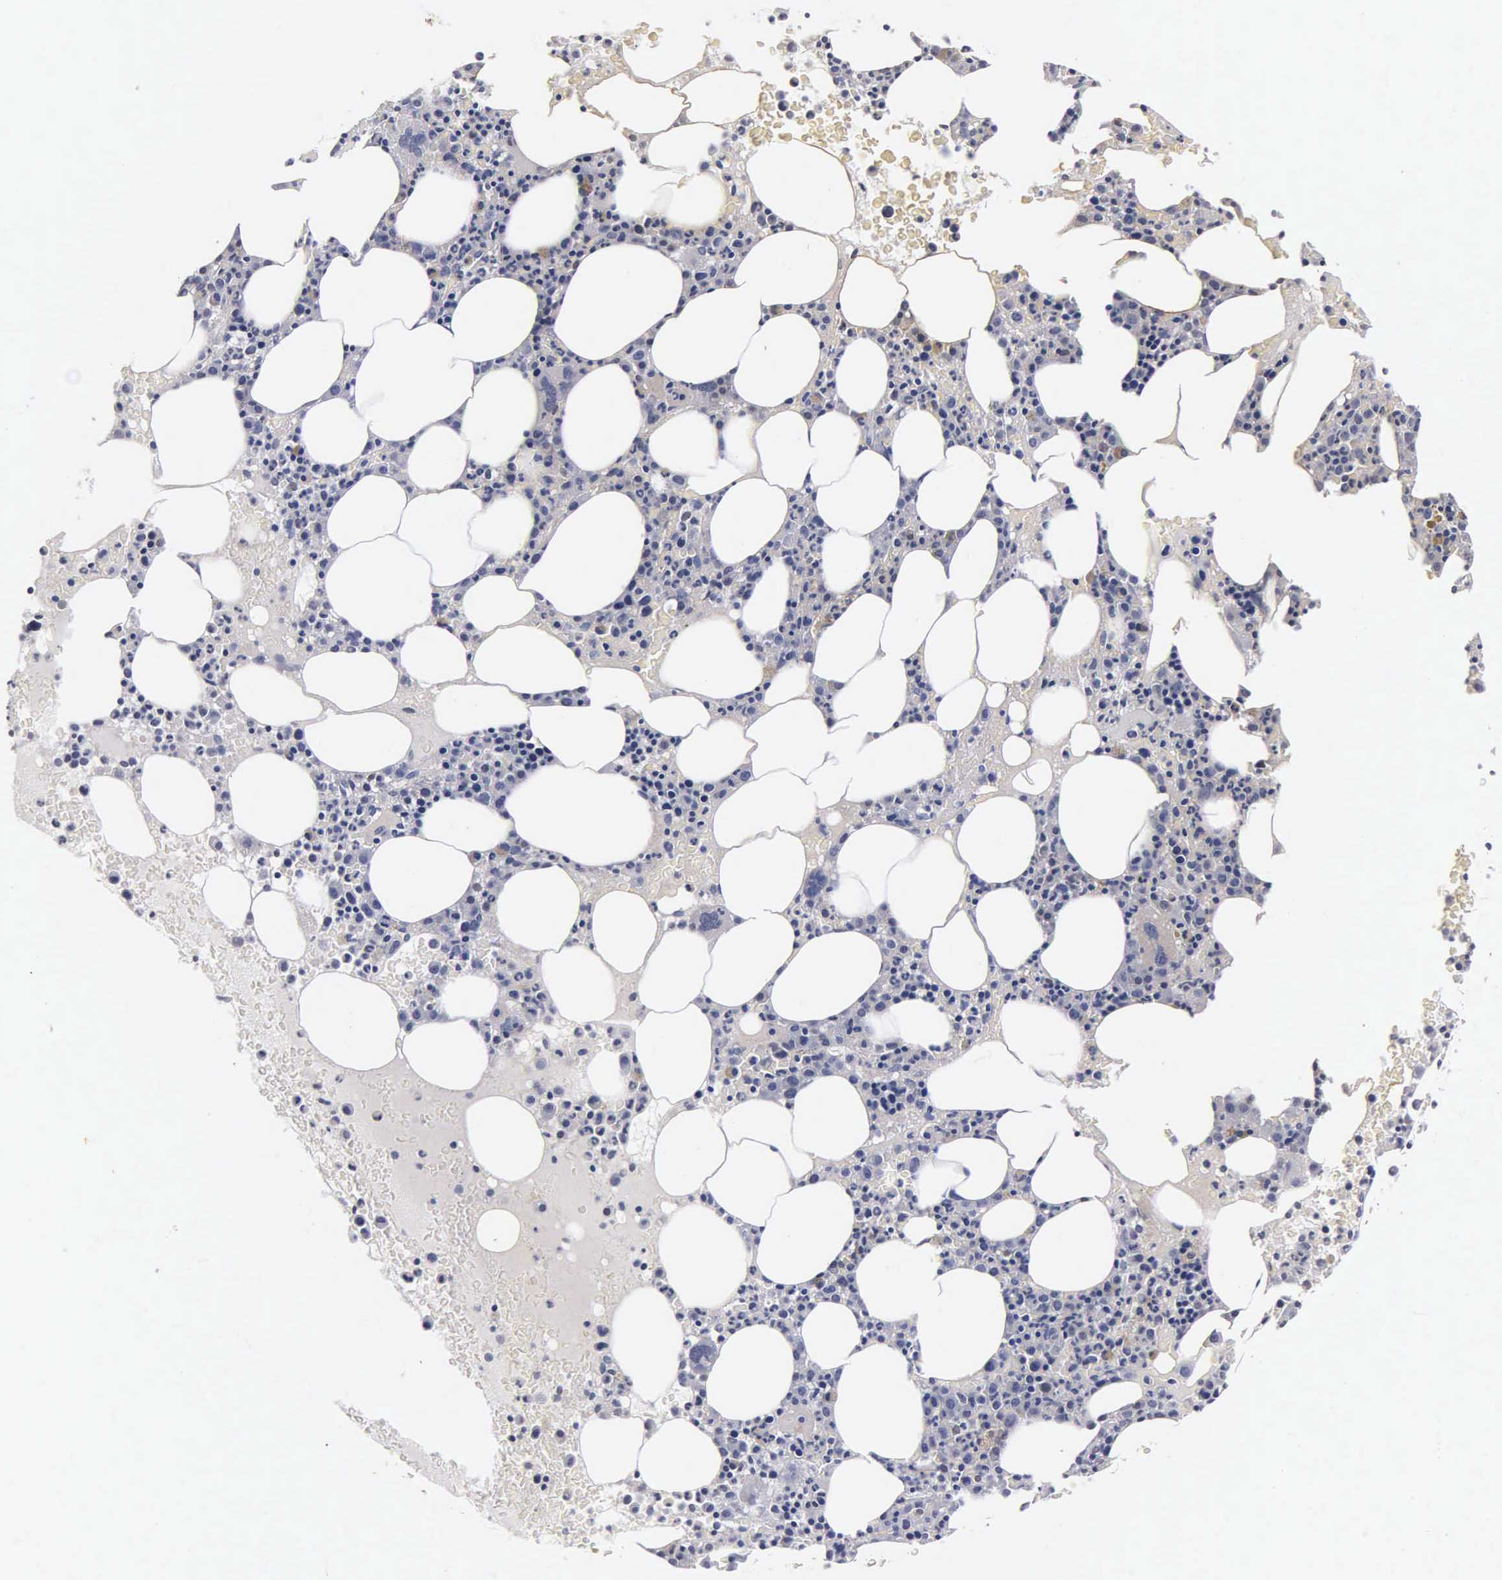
{"staining": {"intensity": "negative", "quantity": "none", "location": "none"}, "tissue": "bone marrow", "cell_type": "Hematopoietic cells", "image_type": "normal", "snomed": [{"axis": "morphology", "description": "Normal tissue, NOS"}, {"axis": "topography", "description": "Bone marrow"}], "caption": "A high-resolution histopathology image shows IHC staining of unremarkable bone marrow, which shows no significant staining in hematopoietic cells. The staining is performed using DAB brown chromogen with nuclei counter-stained in using hematoxylin.", "gene": "ENO2", "patient": {"sex": "female", "age": 88}}